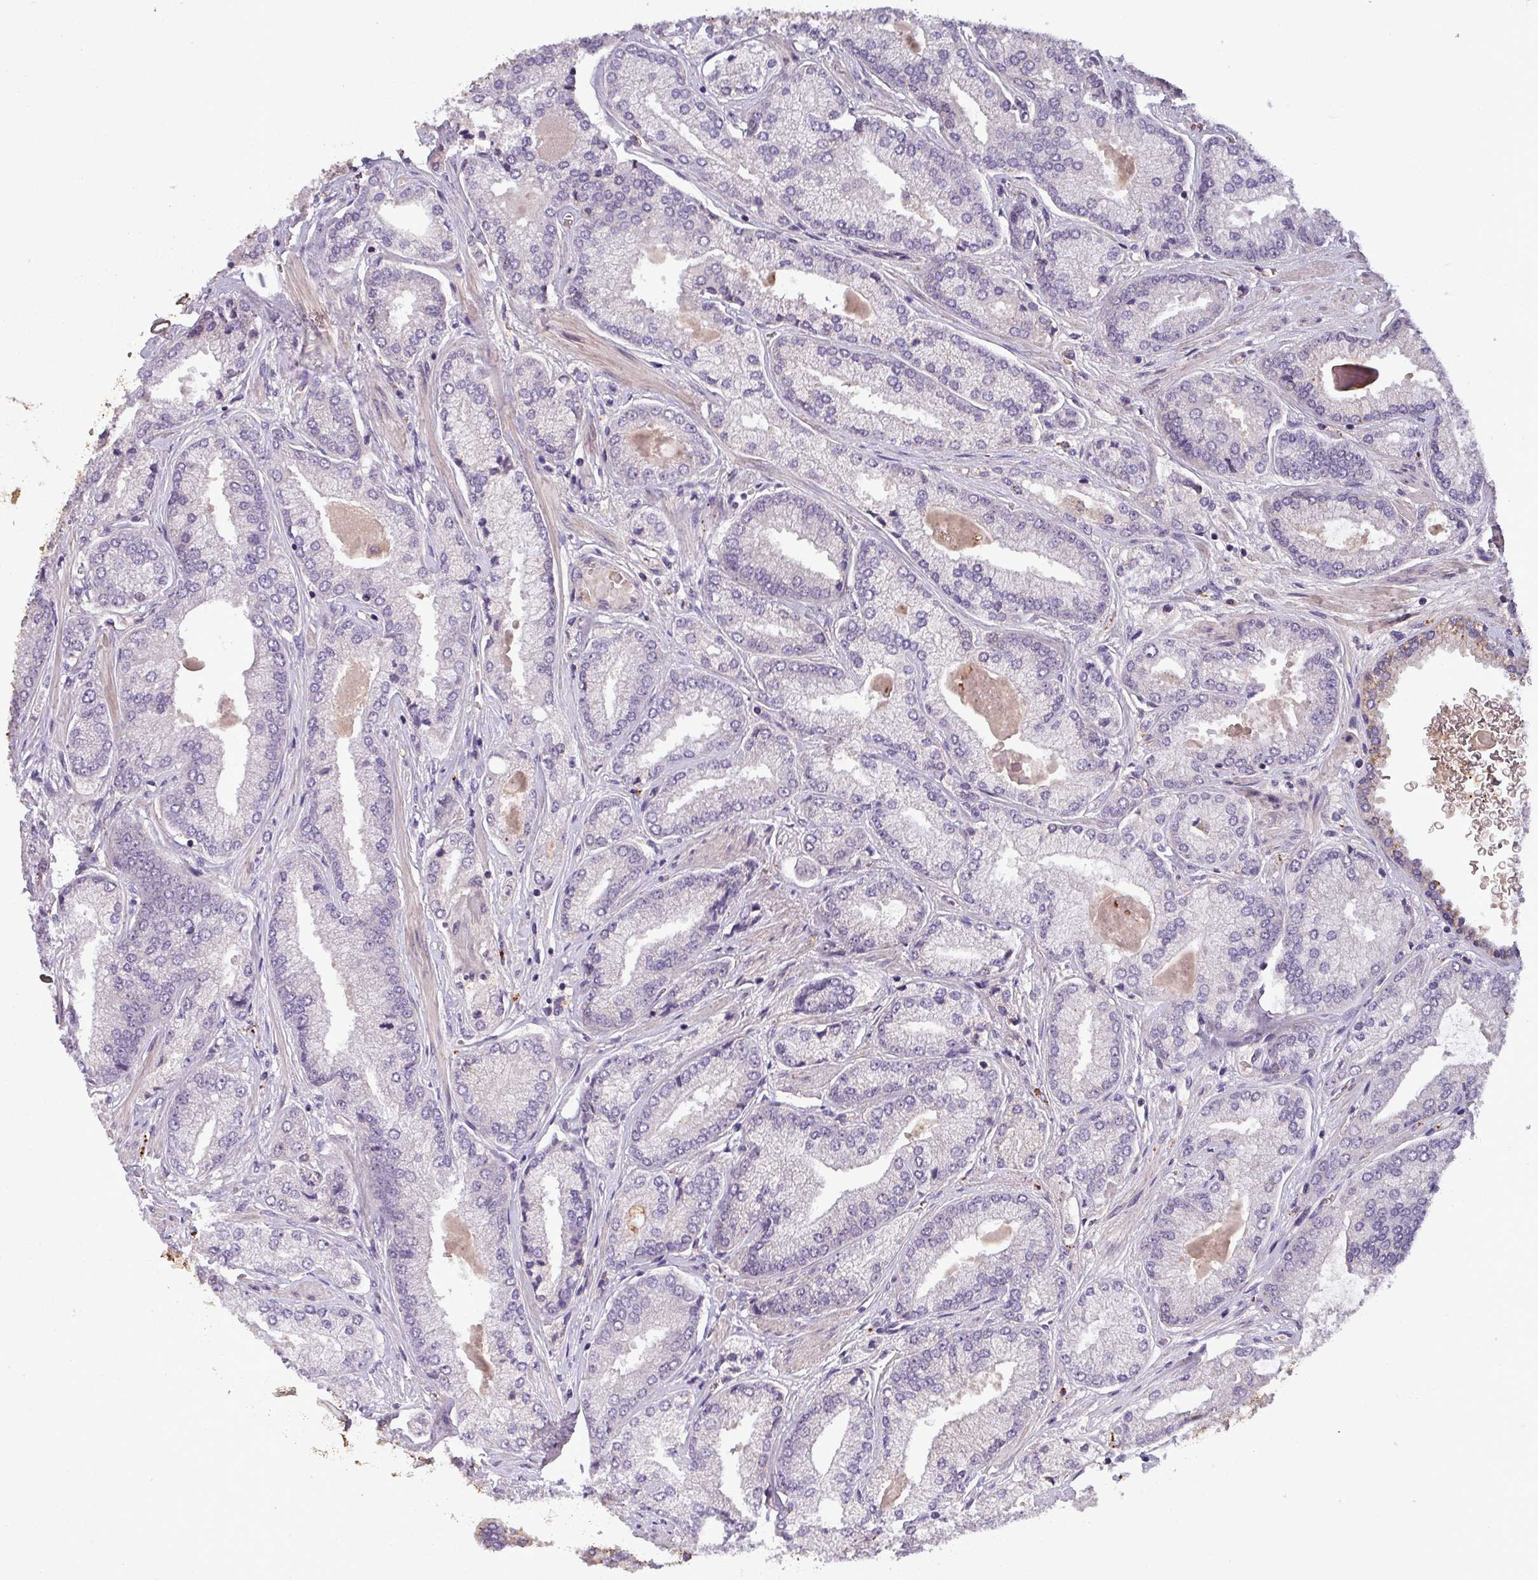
{"staining": {"intensity": "negative", "quantity": "none", "location": "none"}, "tissue": "prostate cancer", "cell_type": "Tumor cells", "image_type": "cancer", "snomed": [{"axis": "morphology", "description": "Adenocarcinoma, High grade"}, {"axis": "topography", "description": "Prostate"}], "caption": "Prostate adenocarcinoma (high-grade) stained for a protein using IHC exhibits no expression tumor cells.", "gene": "PUS1", "patient": {"sex": "male", "age": 68}}